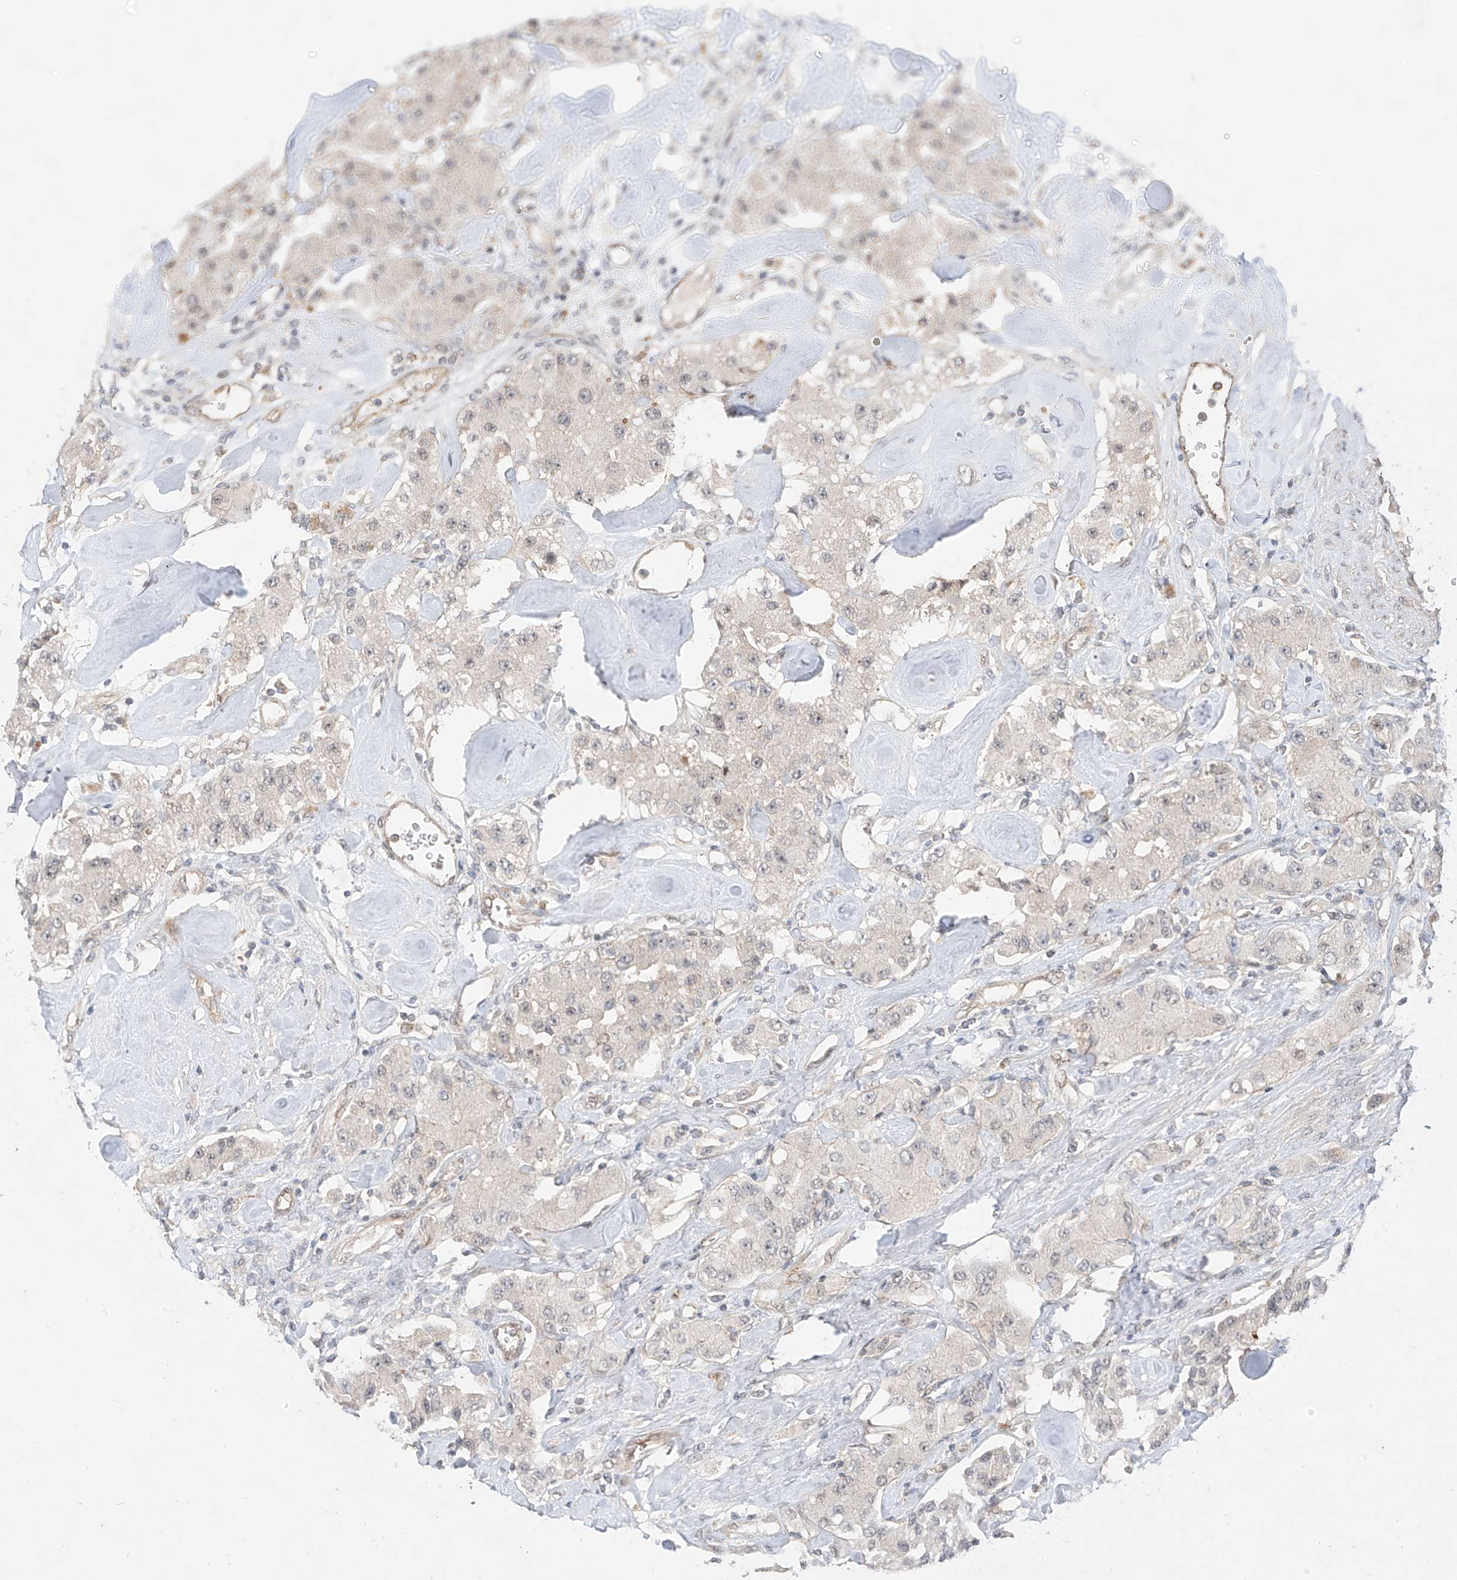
{"staining": {"intensity": "negative", "quantity": "none", "location": "none"}, "tissue": "carcinoid", "cell_type": "Tumor cells", "image_type": "cancer", "snomed": [{"axis": "morphology", "description": "Carcinoid, malignant, NOS"}, {"axis": "topography", "description": "Pancreas"}], "caption": "Tumor cells are negative for brown protein staining in carcinoid.", "gene": "MRTFA", "patient": {"sex": "male", "age": 41}}